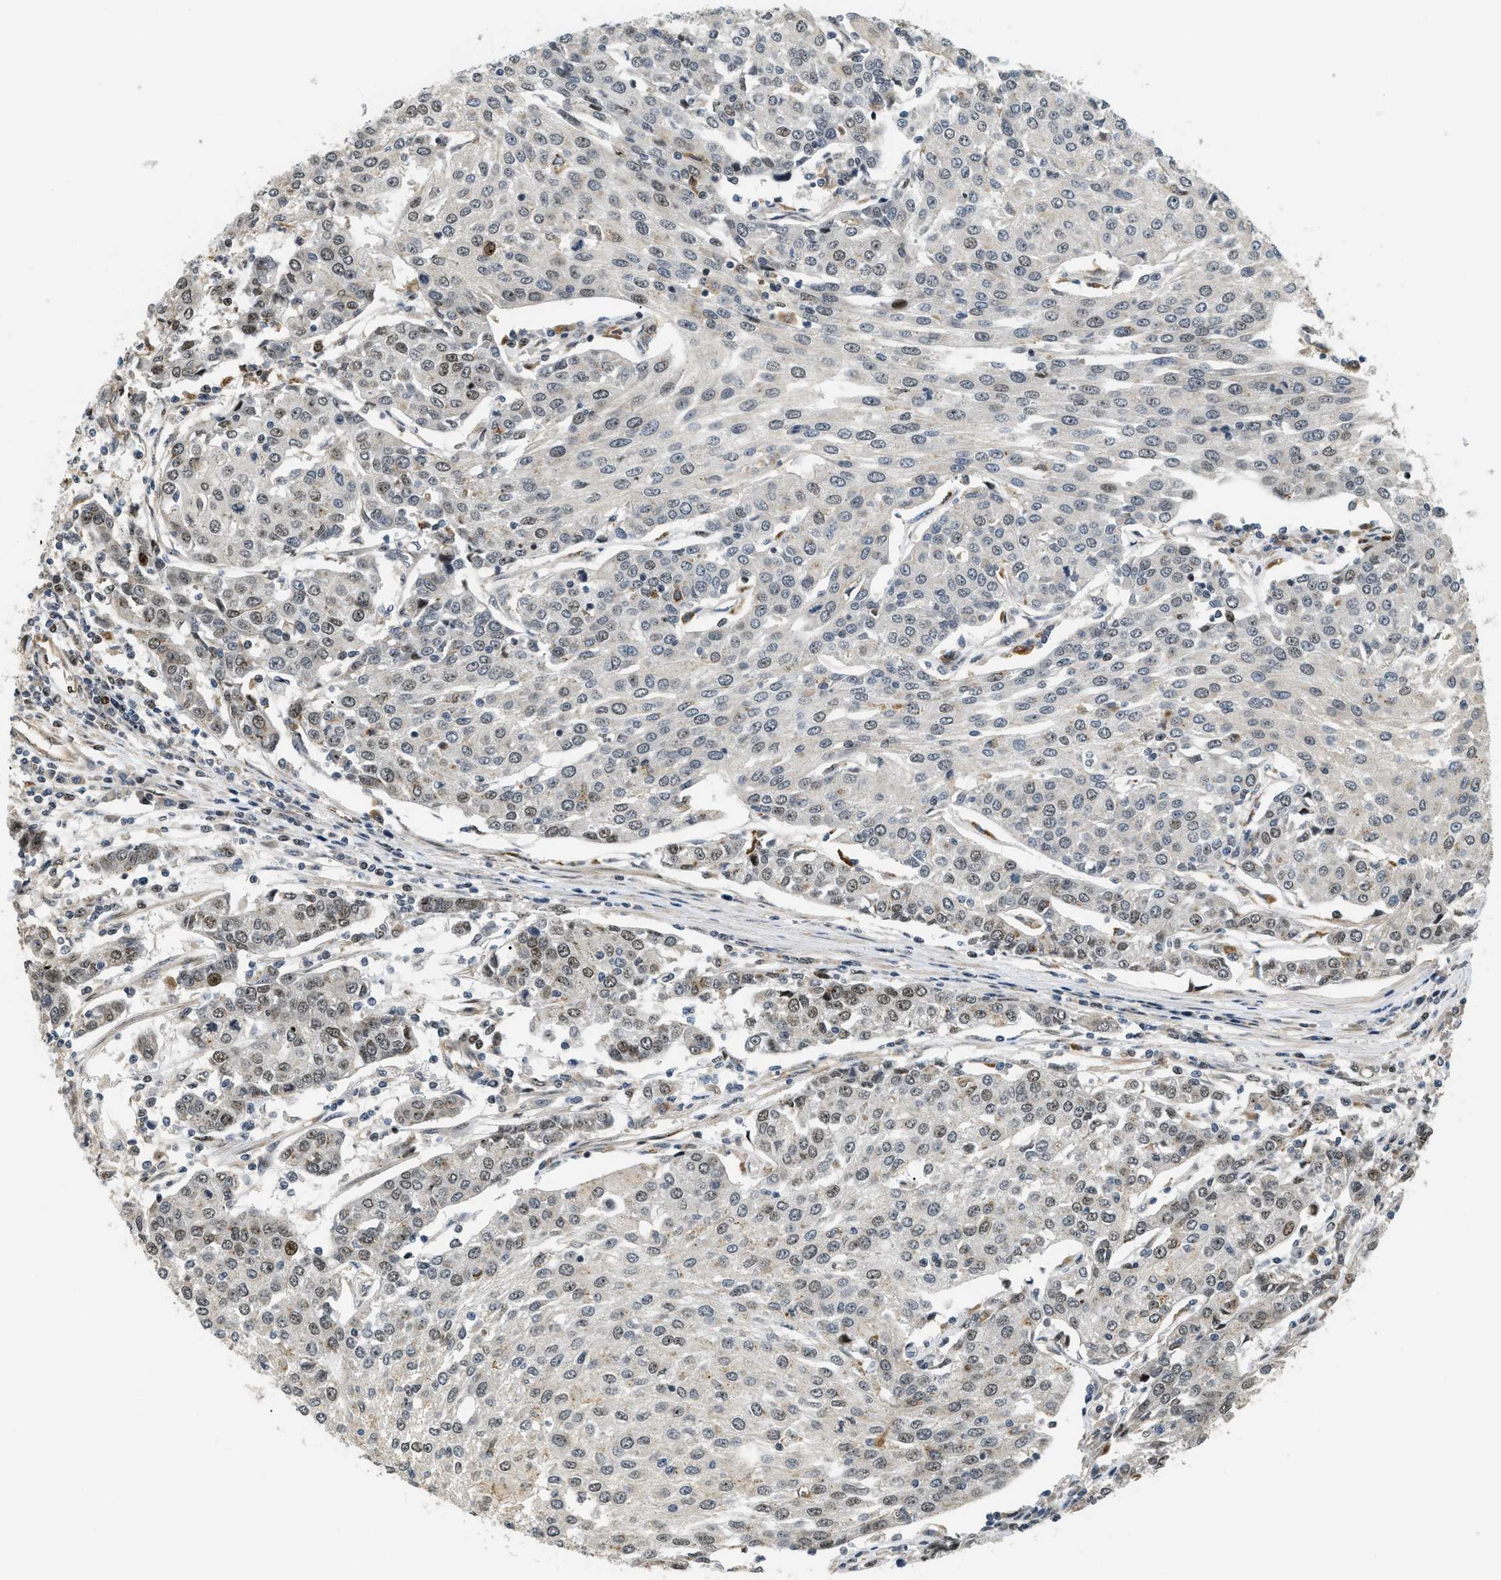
{"staining": {"intensity": "moderate", "quantity": "<25%", "location": "nuclear"}, "tissue": "urothelial cancer", "cell_type": "Tumor cells", "image_type": "cancer", "snomed": [{"axis": "morphology", "description": "Urothelial carcinoma, High grade"}, {"axis": "topography", "description": "Urinary bladder"}], "caption": "The photomicrograph reveals staining of urothelial carcinoma (high-grade), revealing moderate nuclear protein expression (brown color) within tumor cells. (Brightfield microscopy of DAB IHC at high magnification).", "gene": "LTA4H", "patient": {"sex": "female", "age": 85}}